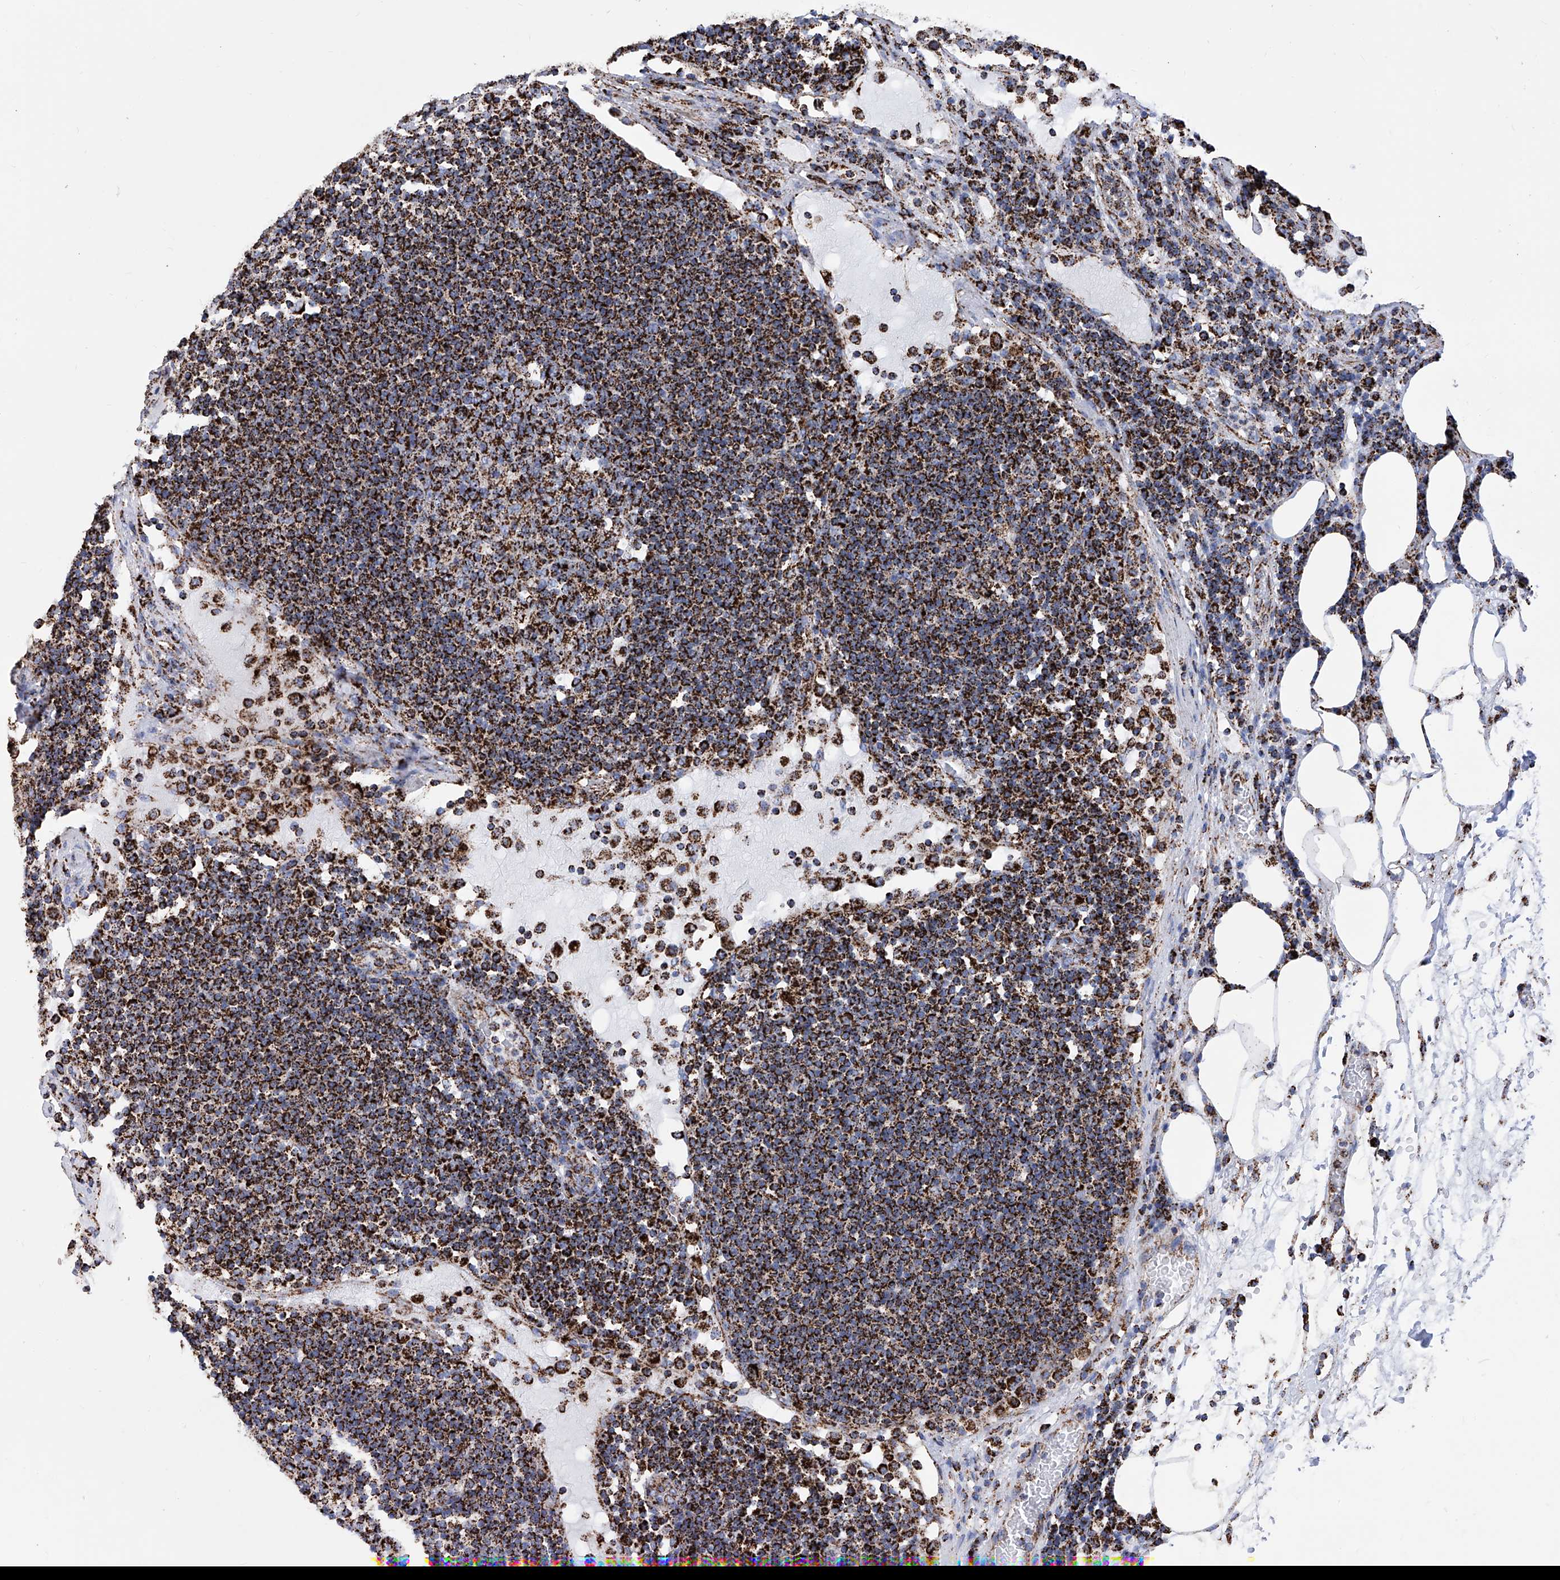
{"staining": {"intensity": "strong", "quantity": ">75%", "location": "cytoplasmic/membranous"}, "tissue": "lymph node", "cell_type": "Germinal center cells", "image_type": "normal", "snomed": [{"axis": "morphology", "description": "Normal tissue, NOS"}, {"axis": "topography", "description": "Lymph node"}], "caption": "Immunohistochemistry histopathology image of benign human lymph node stained for a protein (brown), which reveals high levels of strong cytoplasmic/membranous expression in about >75% of germinal center cells.", "gene": "ATP5PF", "patient": {"sex": "female", "age": 53}}